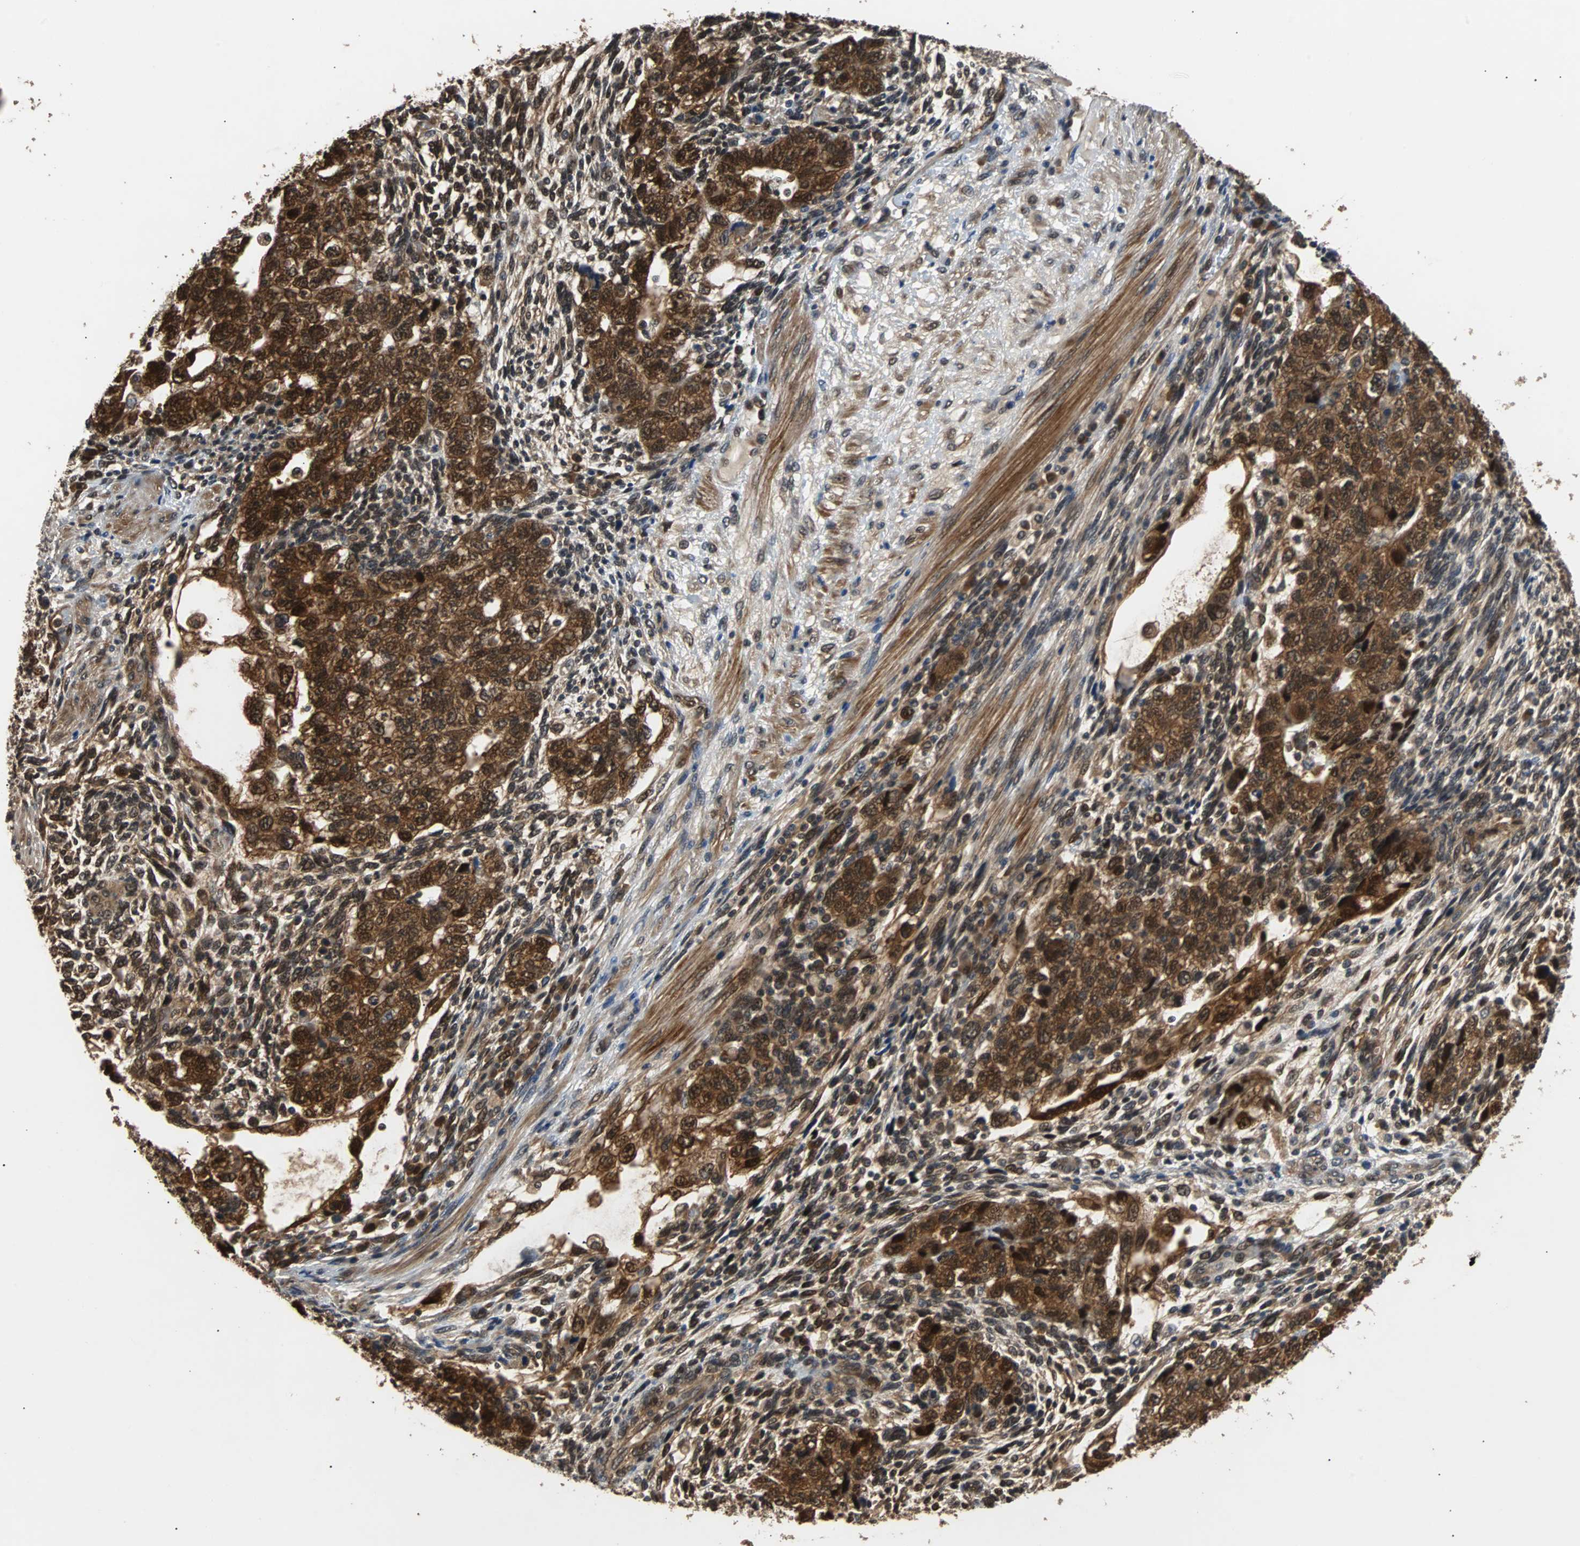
{"staining": {"intensity": "strong", "quantity": ">75%", "location": "cytoplasmic/membranous,nuclear"}, "tissue": "testis cancer", "cell_type": "Tumor cells", "image_type": "cancer", "snomed": [{"axis": "morphology", "description": "Normal tissue, NOS"}, {"axis": "morphology", "description": "Carcinoma, Embryonal, NOS"}, {"axis": "topography", "description": "Testis"}], "caption": "IHC image of testis embryonal carcinoma stained for a protein (brown), which shows high levels of strong cytoplasmic/membranous and nuclear staining in approximately >75% of tumor cells.", "gene": "PRDX6", "patient": {"sex": "male", "age": 36}}